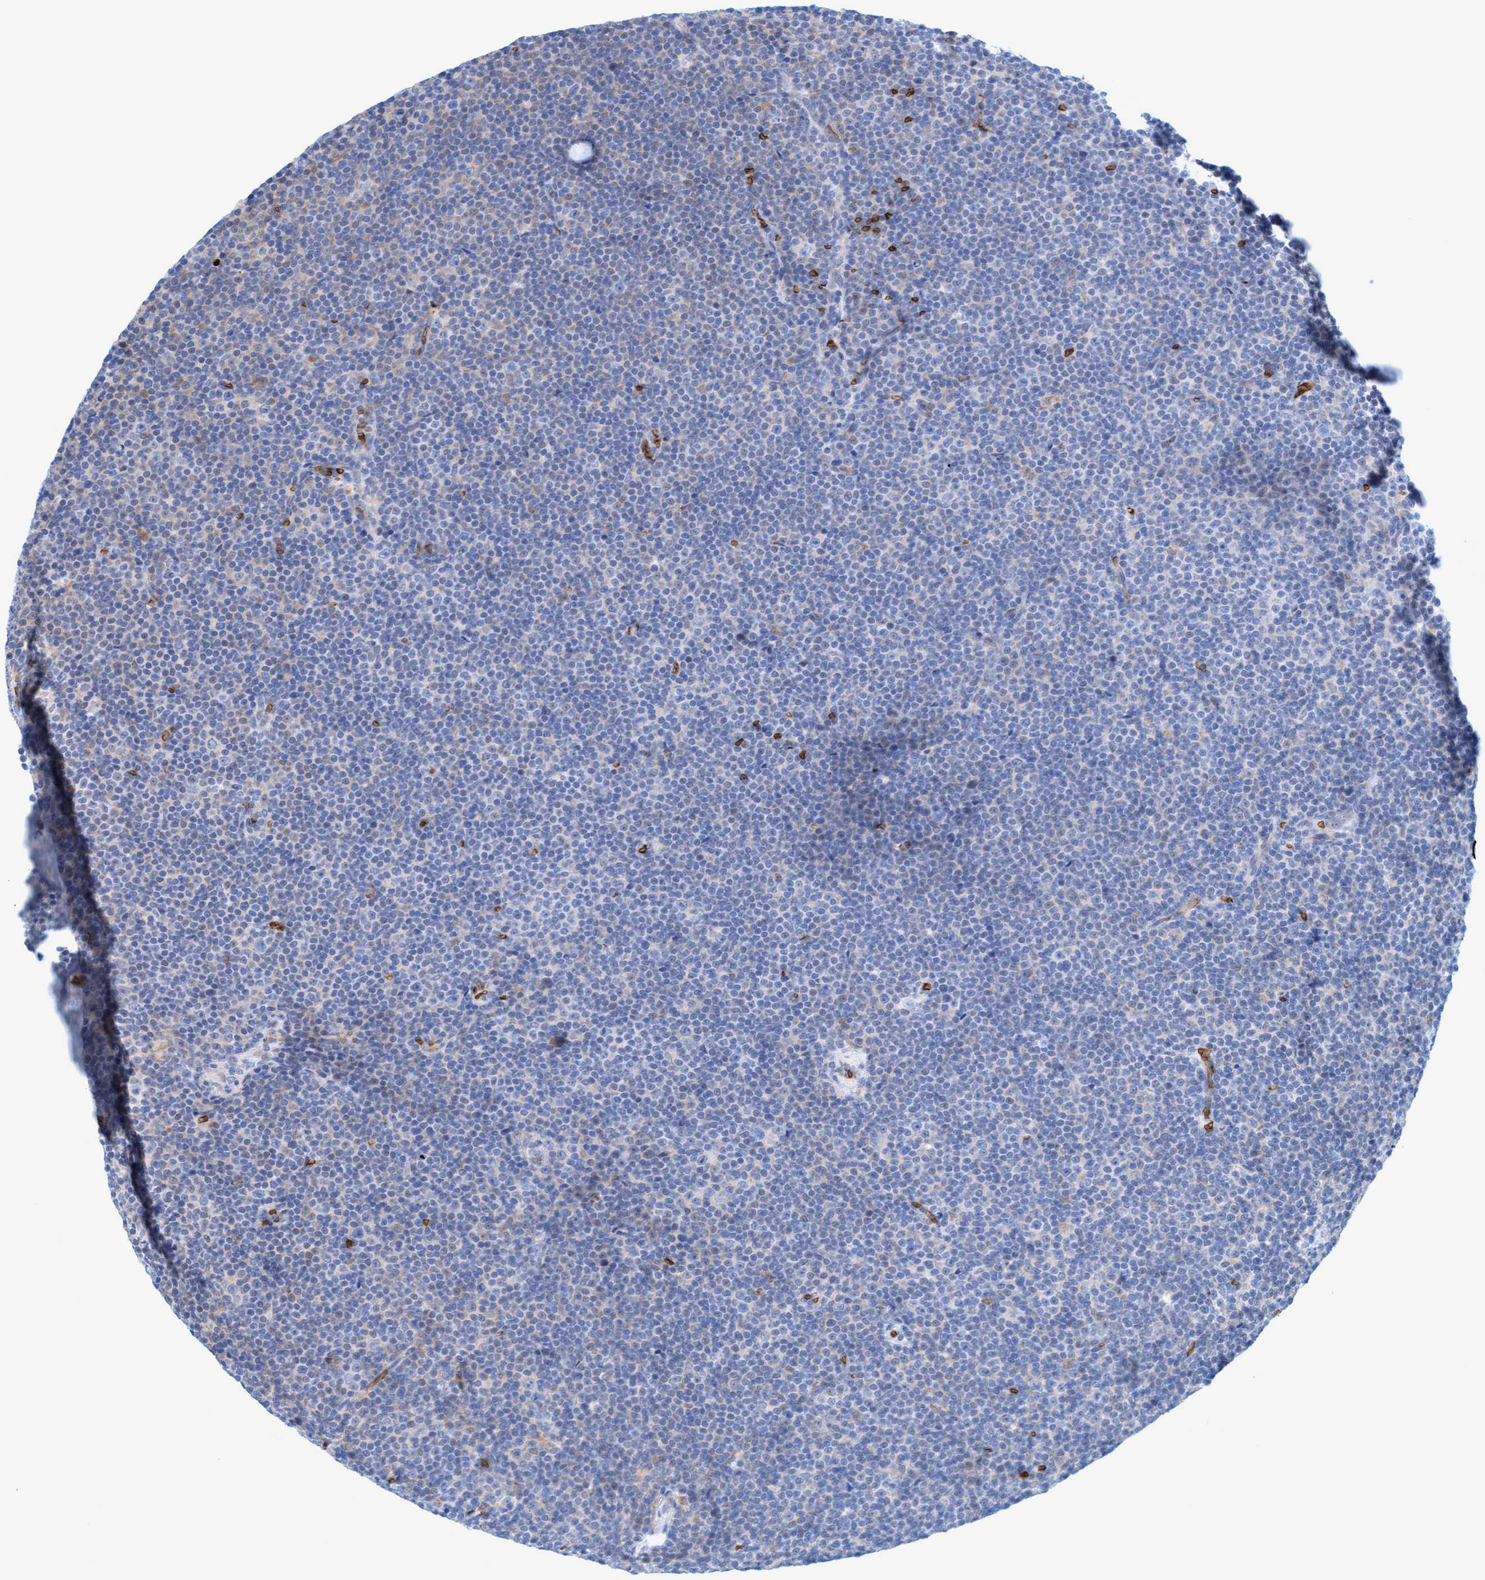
{"staining": {"intensity": "negative", "quantity": "none", "location": "none"}, "tissue": "lymphoma", "cell_type": "Tumor cells", "image_type": "cancer", "snomed": [{"axis": "morphology", "description": "Malignant lymphoma, non-Hodgkin's type, Low grade"}, {"axis": "topography", "description": "Lymph node"}], "caption": "Immunohistochemistry of lymphoma demonstrates no positivity in tumor cells. (DAB immunohistochemistry (IHC), high magnification).", "gene": "SPEM2", "patient": {"sex": "female", "age": 67}}